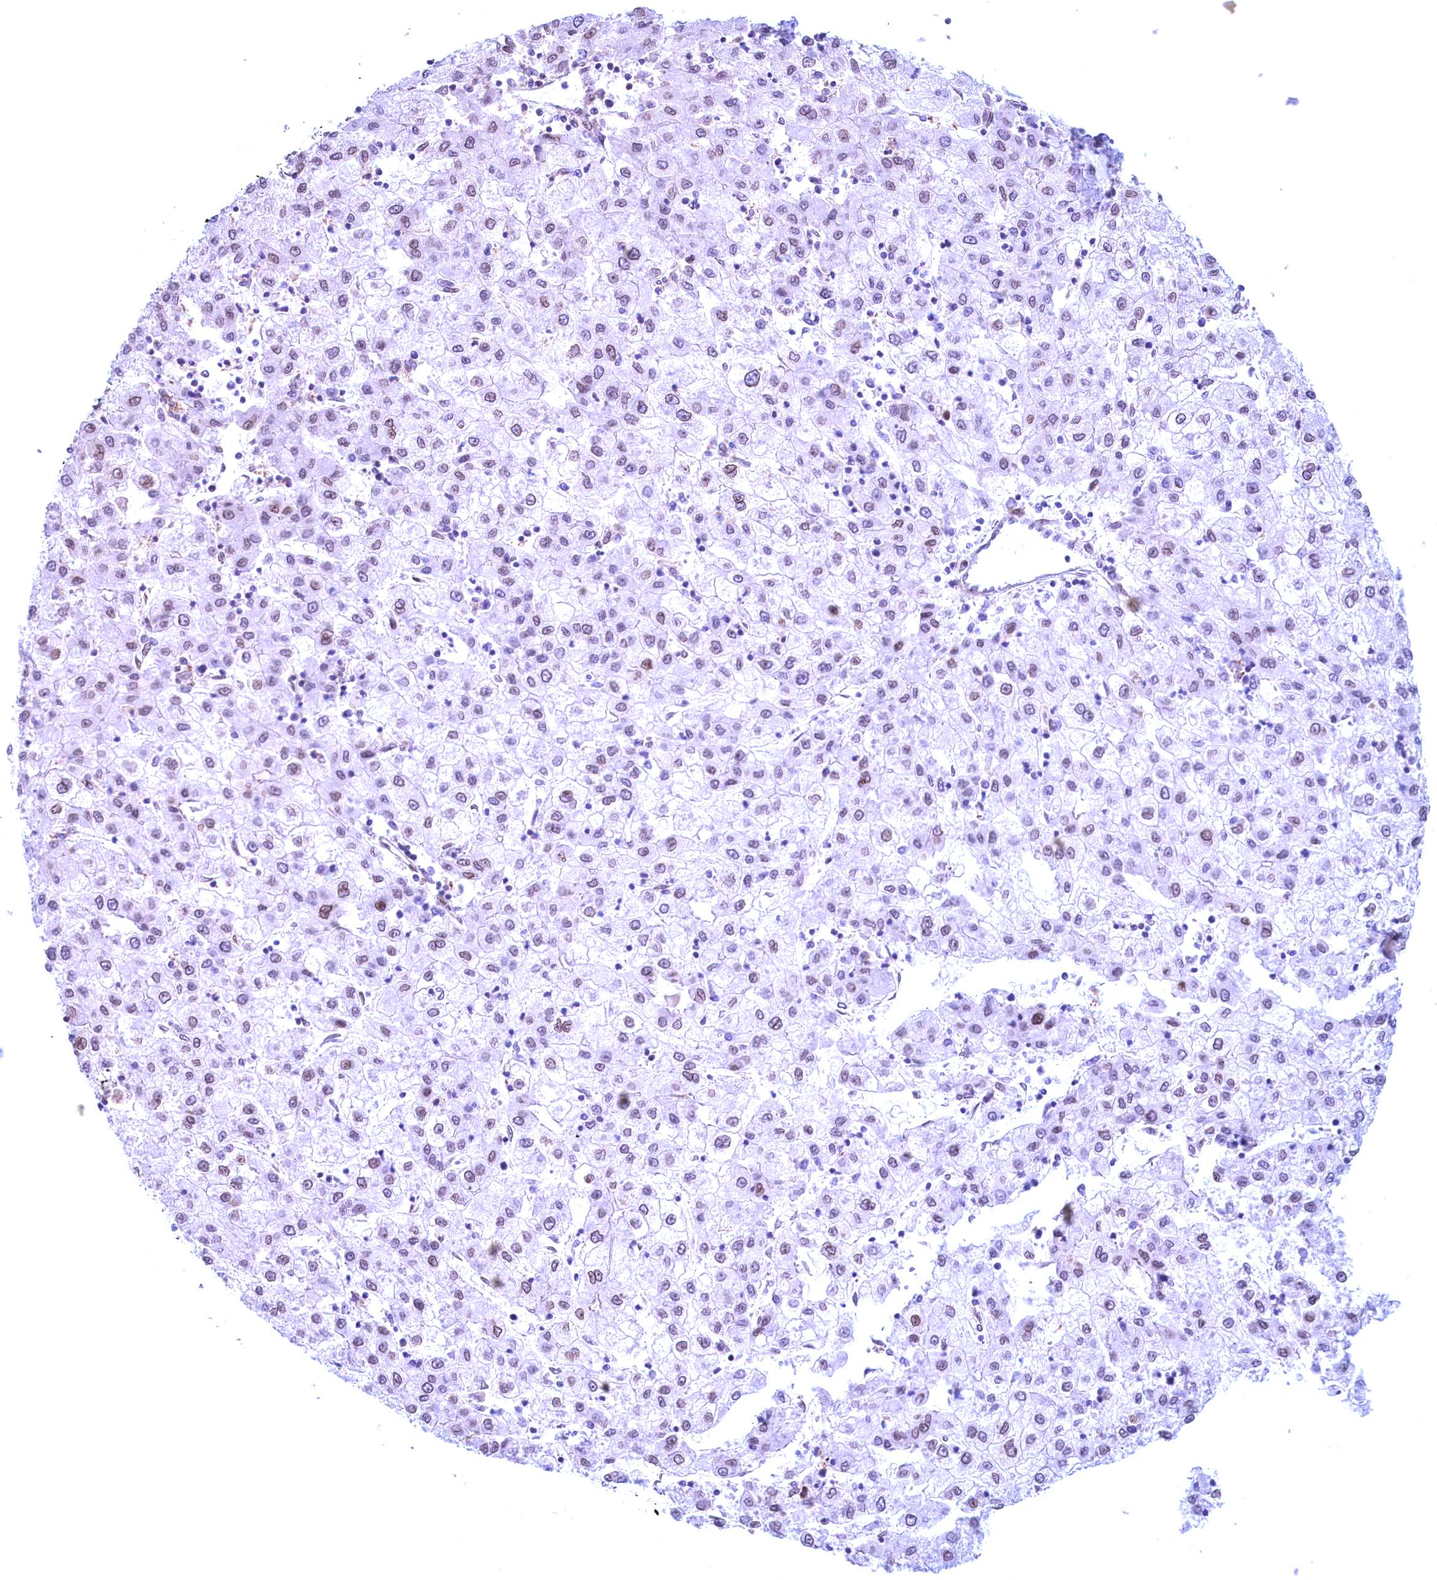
{"staining": {"intensity": "weak", "quantity": "25%-75%", "location": "cytoplasmic/membranous,nuclear"}, "tissue": "liver cancer", "cell_type": "Tumor cells", "image_type": "cancer", "snomed": [{"axis": "morphology", "description": "Carcinoma, Hepatocellular, NOS"}, {"axis": "topography", "description": "Liver"}], "caption": "A brown stain shows weak cytoplasmic/membranous and nuclear expression of a protein in human liver hepatocellular carcinoma tumor cells.", "gene": "GPSM1", "patient": {"sex": "male", "age": 72}}